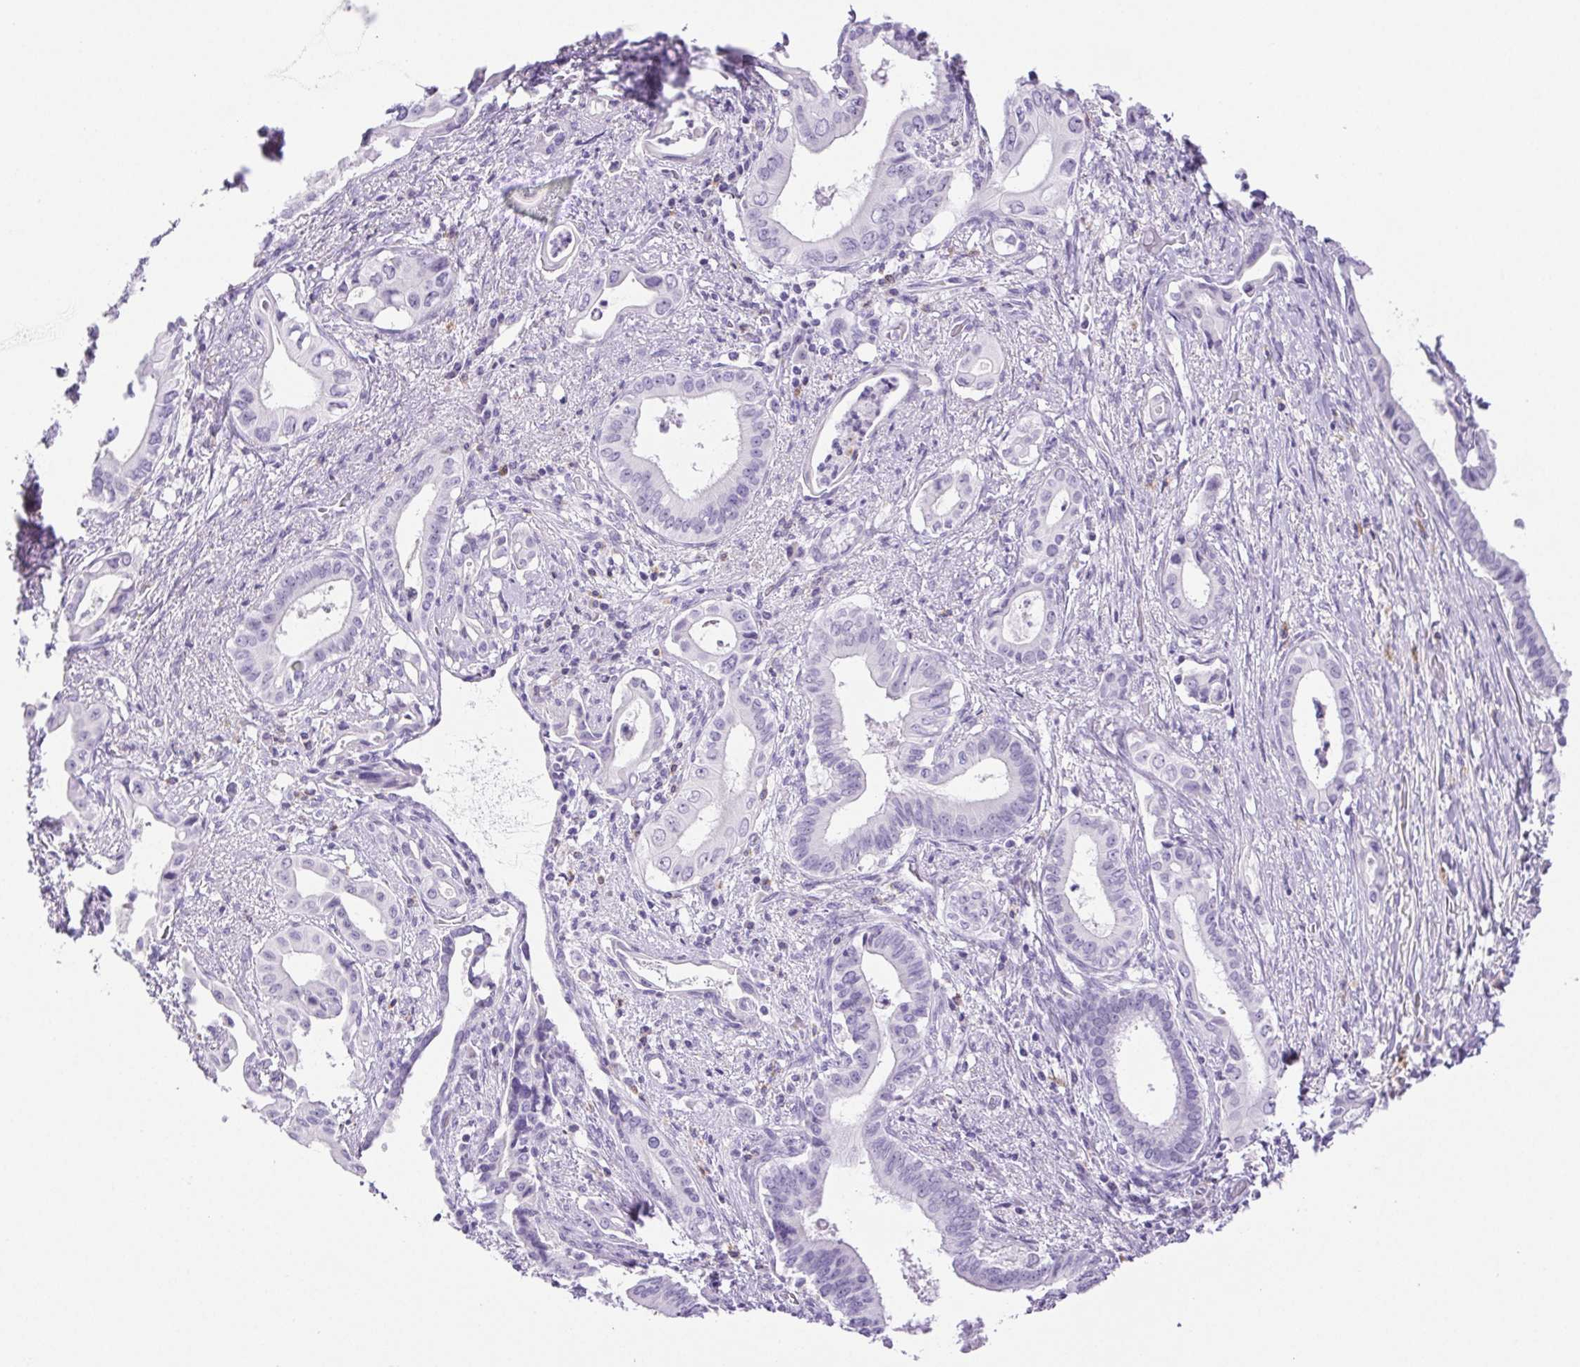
{"staining": {"intensity": "negative", "quantity": "none", "location": "none"}, "tissue": "pancreatic cancer", "cell_type": "Tumor cells", "image_type": "cancer", "snomed": [{"axis": "morphology", "description": "Adenocarcinoma, NOS"}, {"axis": "topography", "description": "Pancreas"}], "caption": "Image shows no significant protein positivity in tumor cells of pancreatic cancer.", "gene": "PAPPA2", "patient": {"sex": "female", "age": 77}}